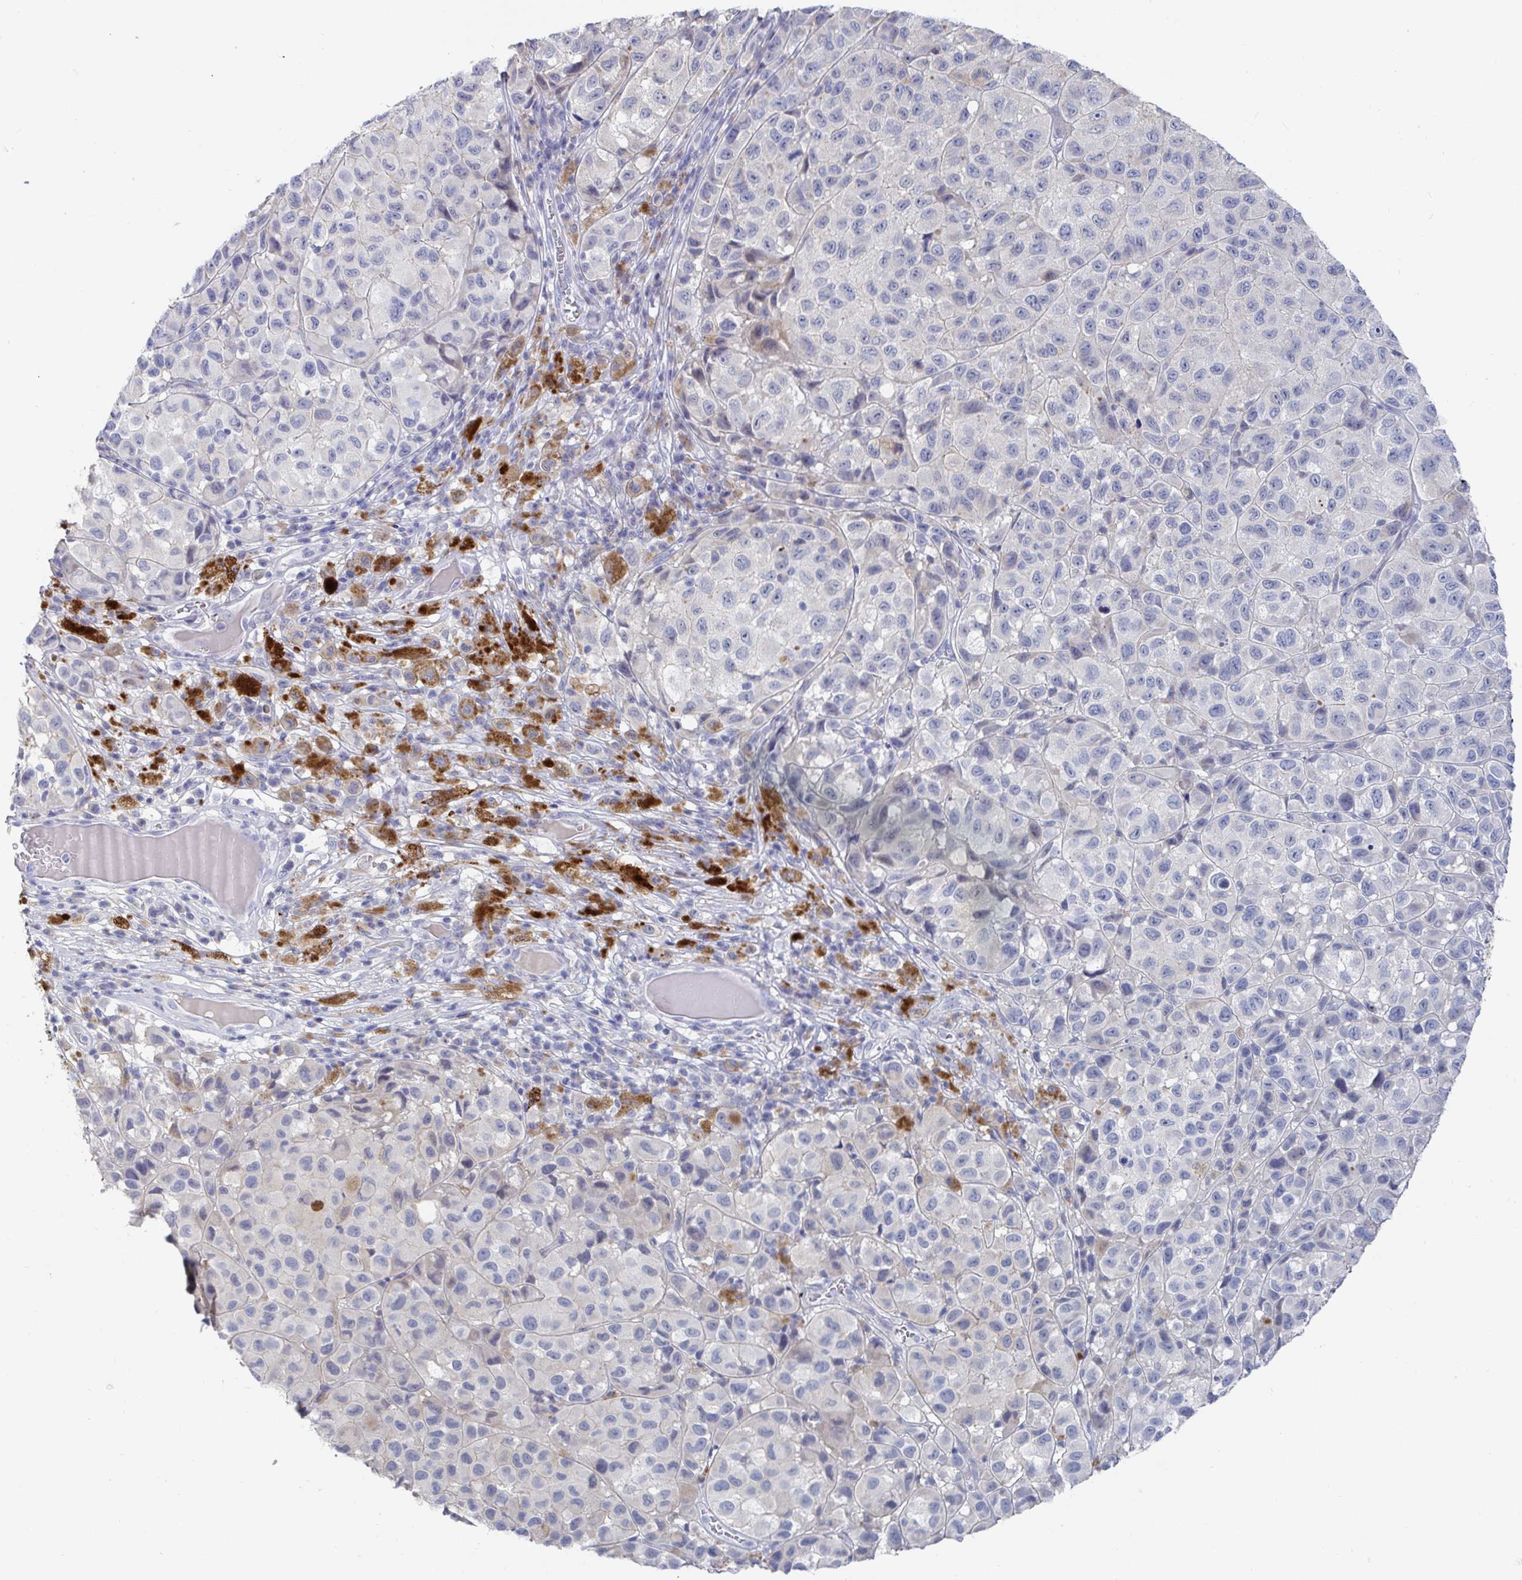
{"staining": {"intensity": "negative", "quantity": "none", "location": "none"}, "tissue": "melanoma", "cell_type": "Tumor cells", "image_type": "cancer", "snomed": [{"axis": "morphology", "description": "Malignant melanoma, NOS"}, {"axis": "topography", "description": "Skin"}], "caption": "This micrograph is of malignant melanoma stained with immunohistochemistry (IHC) to label a protein in brown with the nuclei are counter-stained blue. There is no expression in tumor cells.", "gene": "ZNF430", "patient": {"sex": "male", "age": 93}}